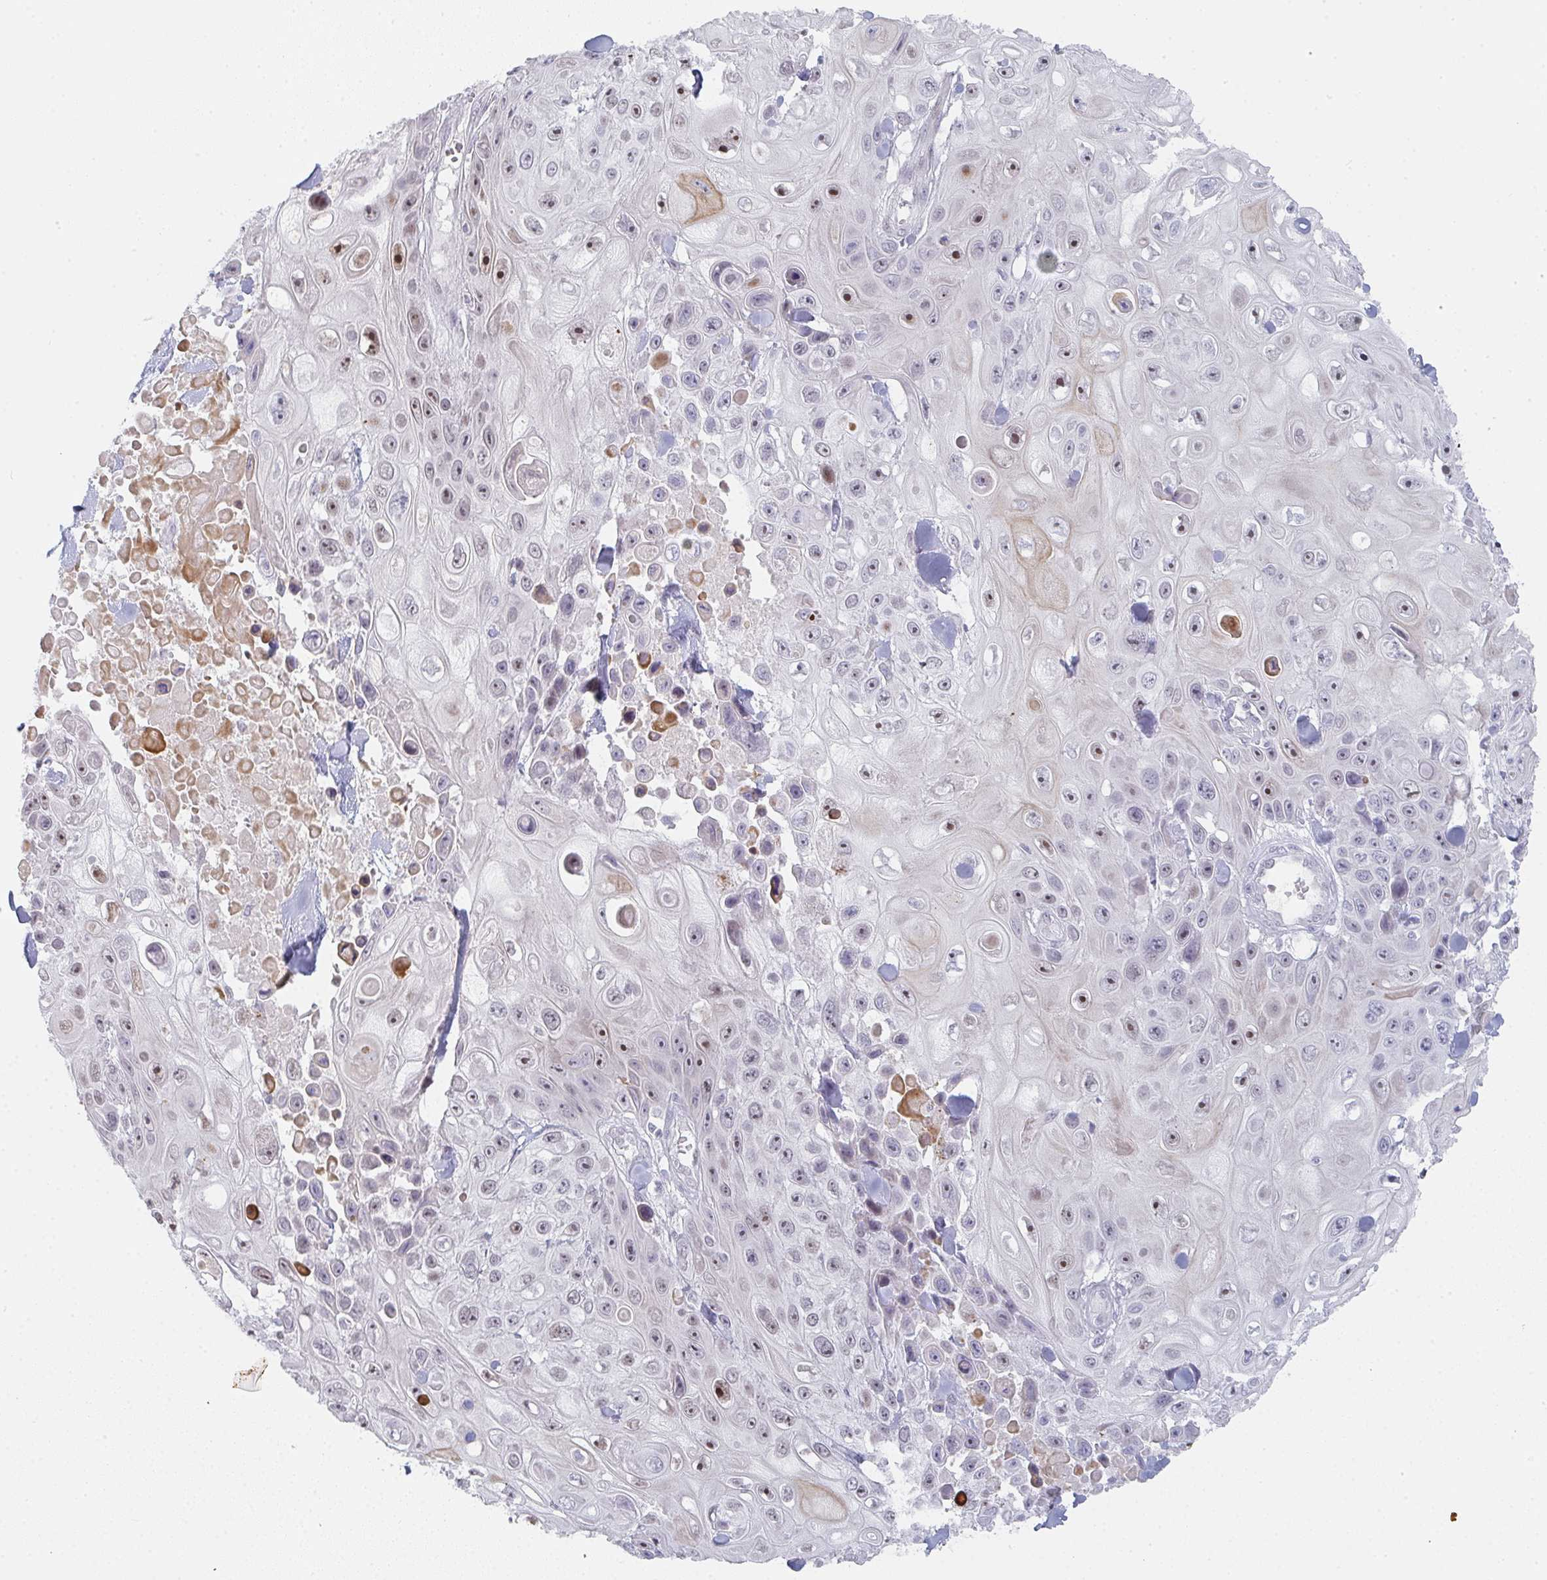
{"staining": {"intensity": "moderate", "quantity": "<25%", "location": "nuclear"}, "tissue": "skin cancer", "cell_type": "Tumor cells", "image_type": "cancer", "snomed": [{"axis": "morphology", "description": "Squamous cell carcinoma, NOS"}, {"axis": "topography", "description": "Skin"}], "caption": "There is low levels of moderate nuclear expression in tumor cells of skin cancer (squamous cell carcinoma), as demonstrated by immunohistochemical staining (brown color).", "gene": "POU2AF2", "patient": {"sex": "male", "age": 82}}